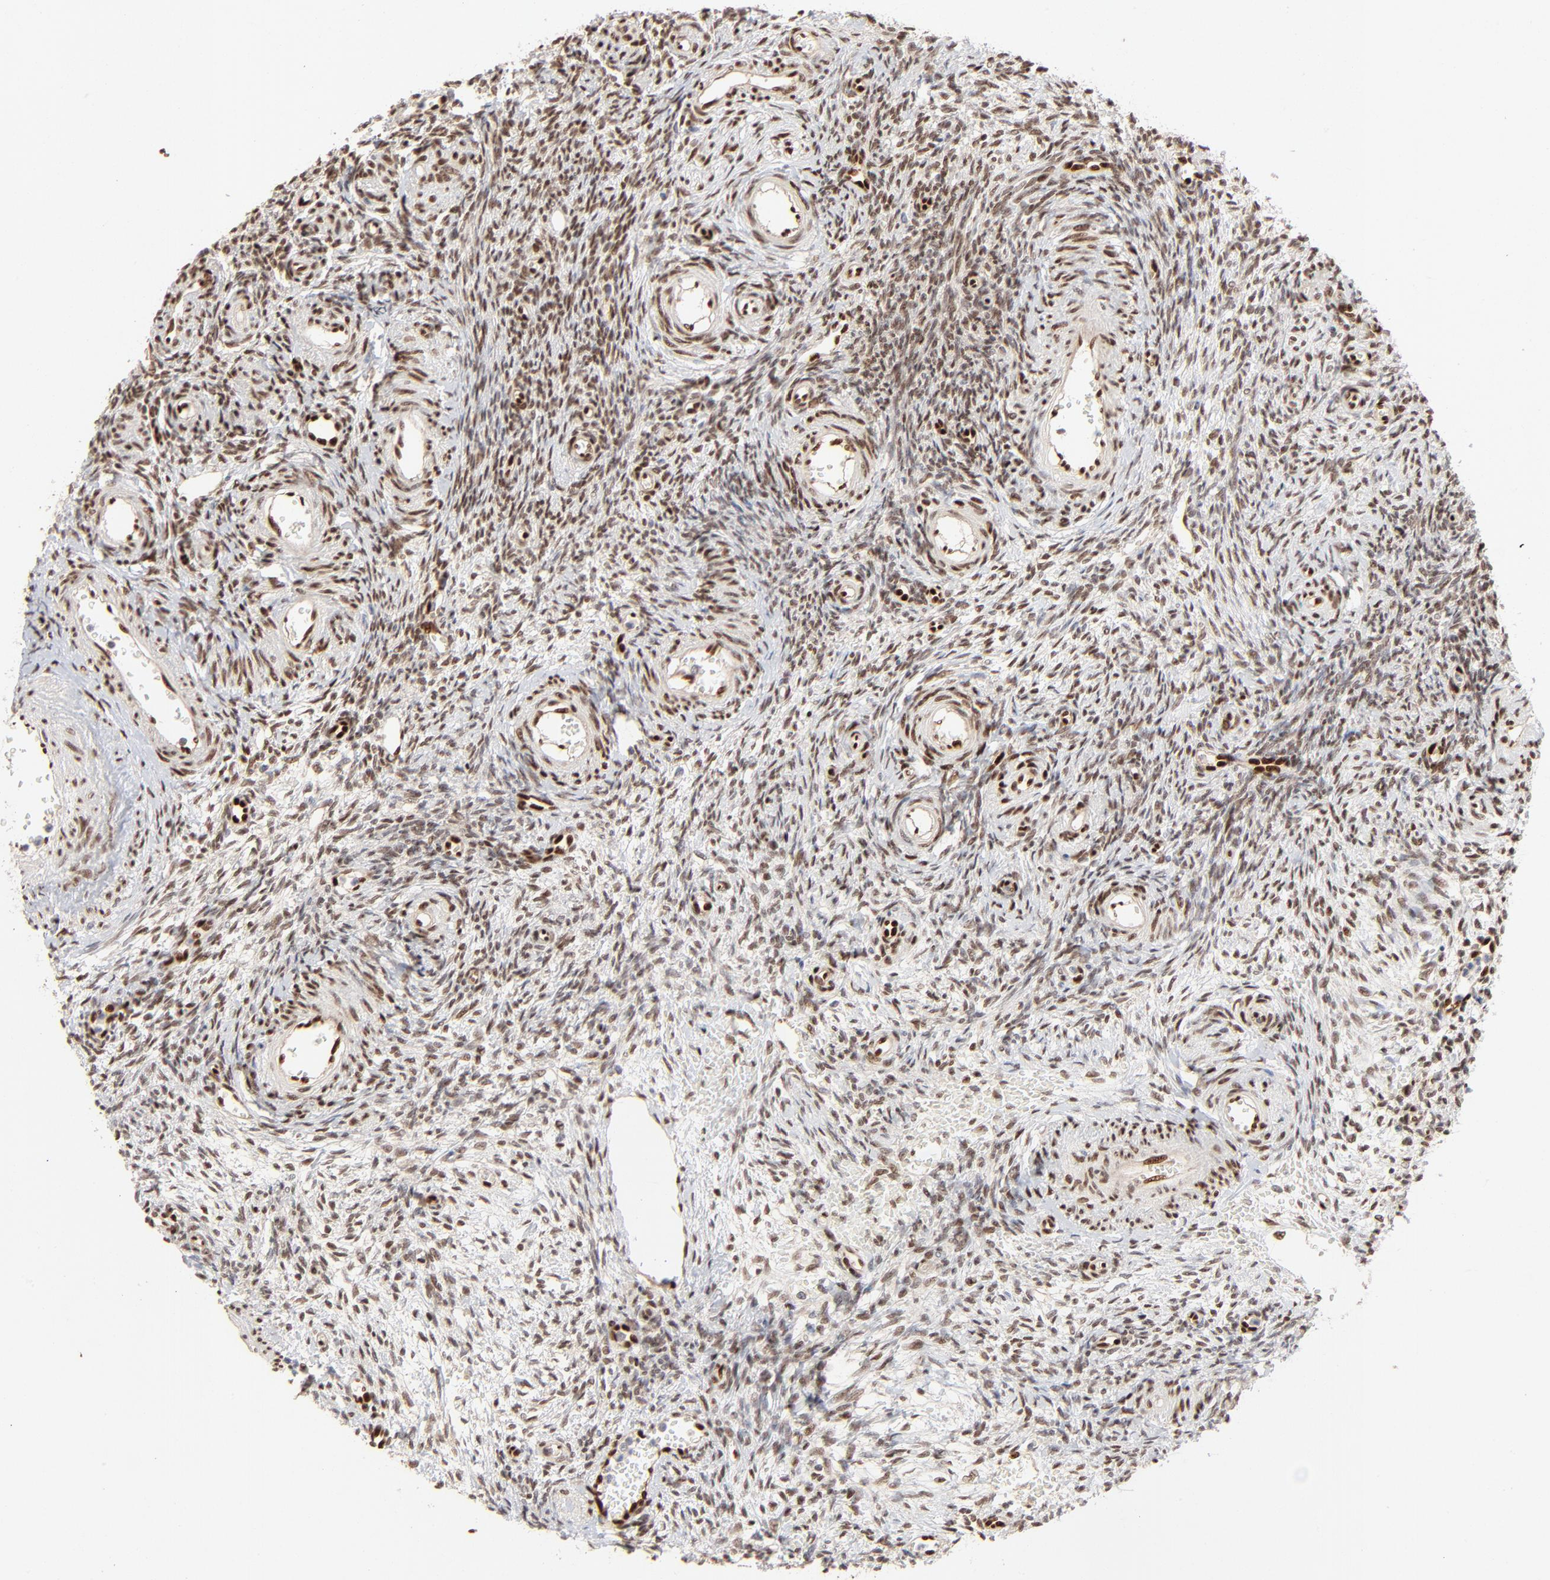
{"staining": {"intensity": "strong", "quantity": ">75%", "location": "nuclear"}, "tissue": "ovary", "cell_type": "Follicle cells", "image_type": "normal", "snomed": [{"axis": "morphology", "description": "Normal tissue, NOS"}, {"axis": "topography", "description": "Ovary"}], "caption": "A histopathology image of human ovary stained for a protein demonstrates strong nuclear brown staining in follicle cells.", "gene": "NFIB", "patient": {"sex": "female", "age": 39}}